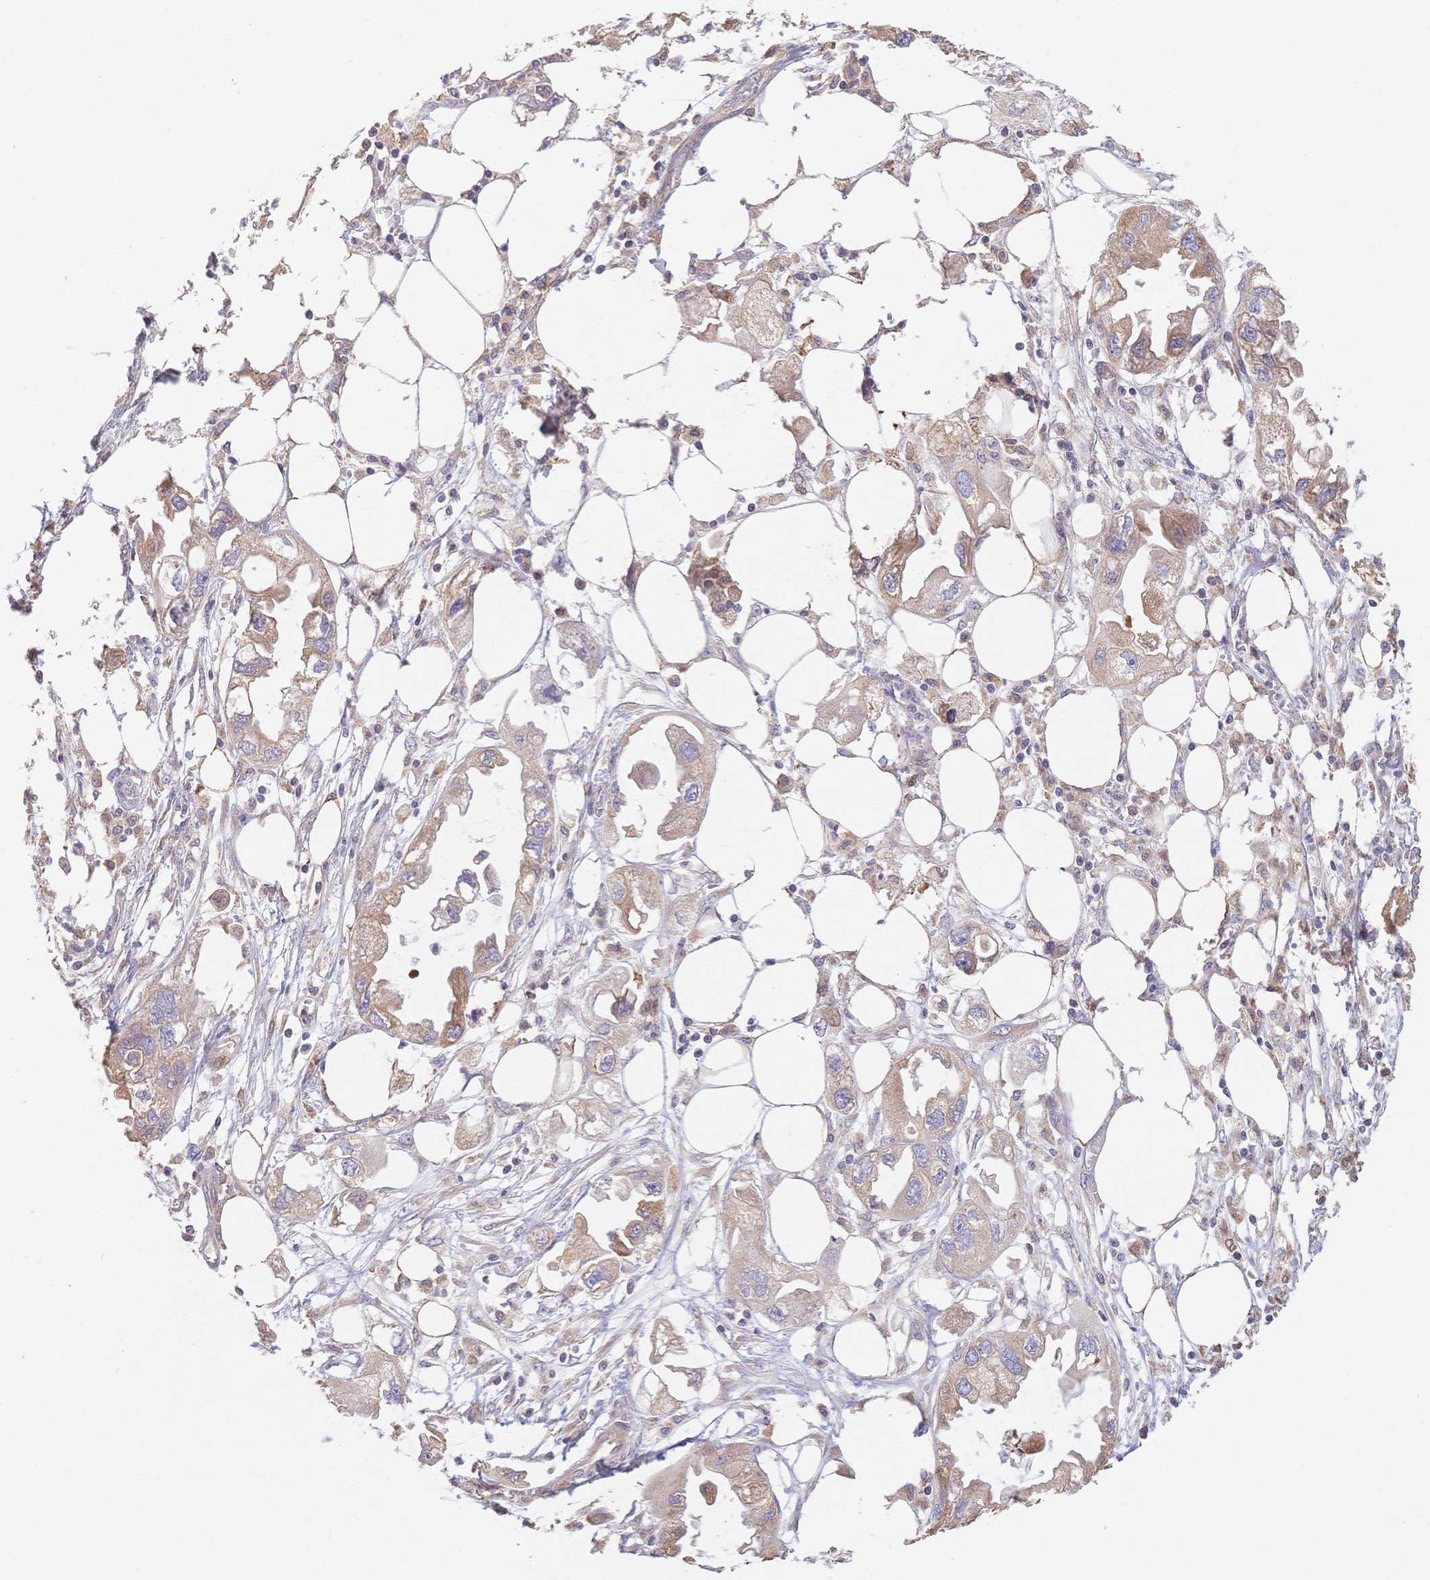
{"staining": {"intensity": "weak", "quantity": ">75%", "location": "cytoplasmic/membranous"}, "tissue": "endometrial cancer", "cell_type": "Tumor cells", "image_type": "cancer", "snomed": [{"axis": "morphology", "description": "Adenocarcinoma, NOS"}, {"axis": "morphology", "description": "Adenocarcinoma, metastatic, NOS"}, {"axis": "topography", "description": "Adipose tissue"}, {"axis": "topography", "description": "Endometrium"}], "caption": "This micrograph demonstrates endometrial cancer stained with immunohistochemistry to label a protein in brown. The cytoplasmic/membranous of tumor cells show weak positivity for the protein. Nuclei are counter-stained blue.", "gene": "HS3ST5", "patient": {"sex": "female", "age": 67}}